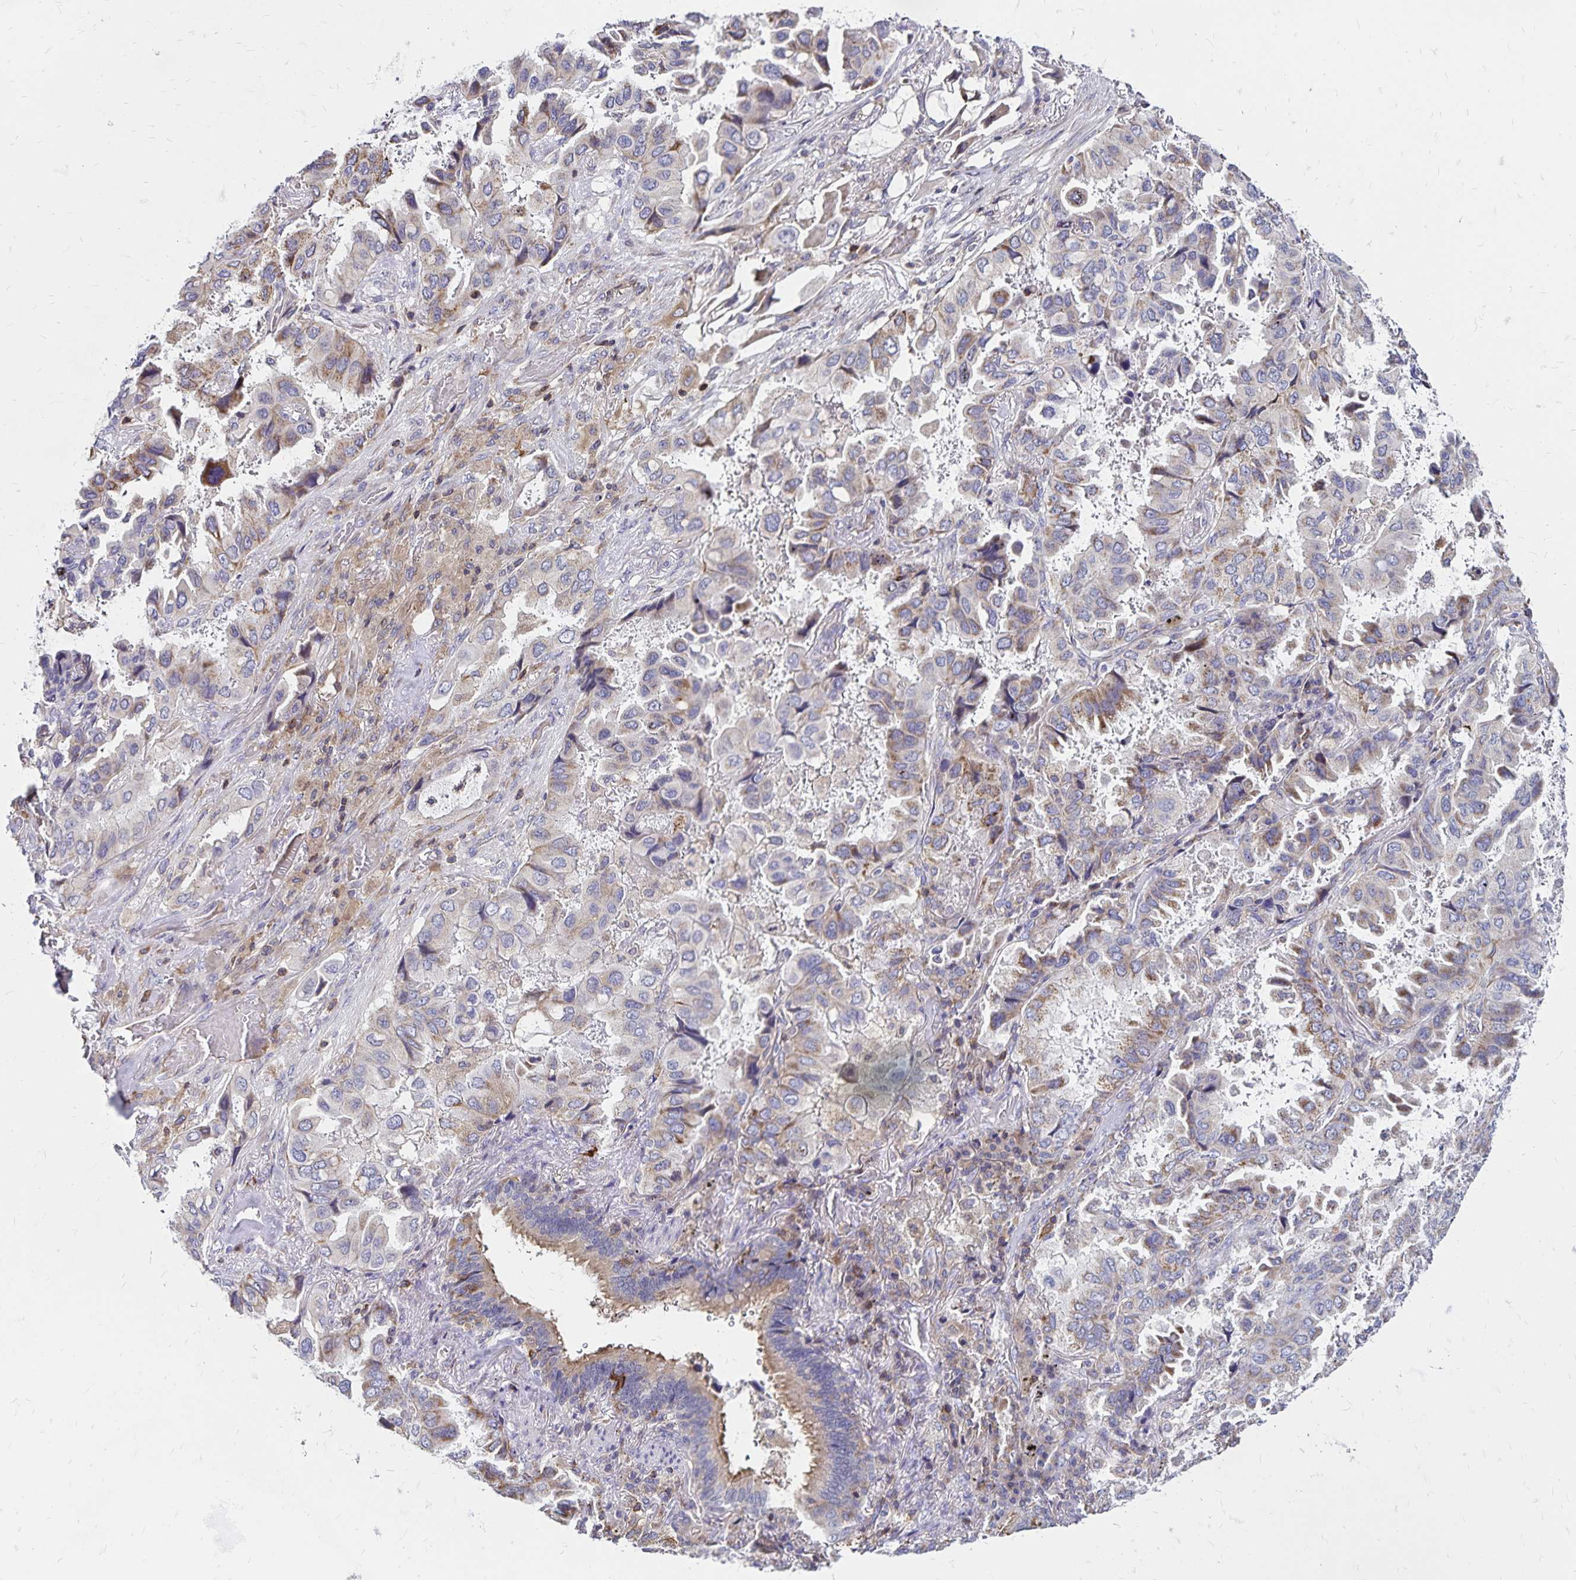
{"staining": {"intensity": "moderate", "quantity": "25%-75%", "location": "cytoplasmic/membranous"}, "tissue": "lung cancer", "cell_type": "Tumor cells", "image_type": "cancer", "snomed": [{"axis": "morphology", "description": "Aneuploidy"}, {"axis": "morphology", "description": "Adenocarcinoma, NOS"}, {"axis": "morphology", "description": "Adenocarcinoma, metastatic, NOS"}, {"axis": "topography", "description": "Lymph node"}, {"axis": "topography", "description": "Lung"}], "caption": "A brown stain highlights moderate cytoplasmic/membranous expression of a protein in lung cancer (metastatic adenocarcinoma) tumor cells. (DAB IHC, brown staining for protein, blue staining for nuclei).", "gene": "NAGPA", "patient": {"sex": "female", "age": 48}}